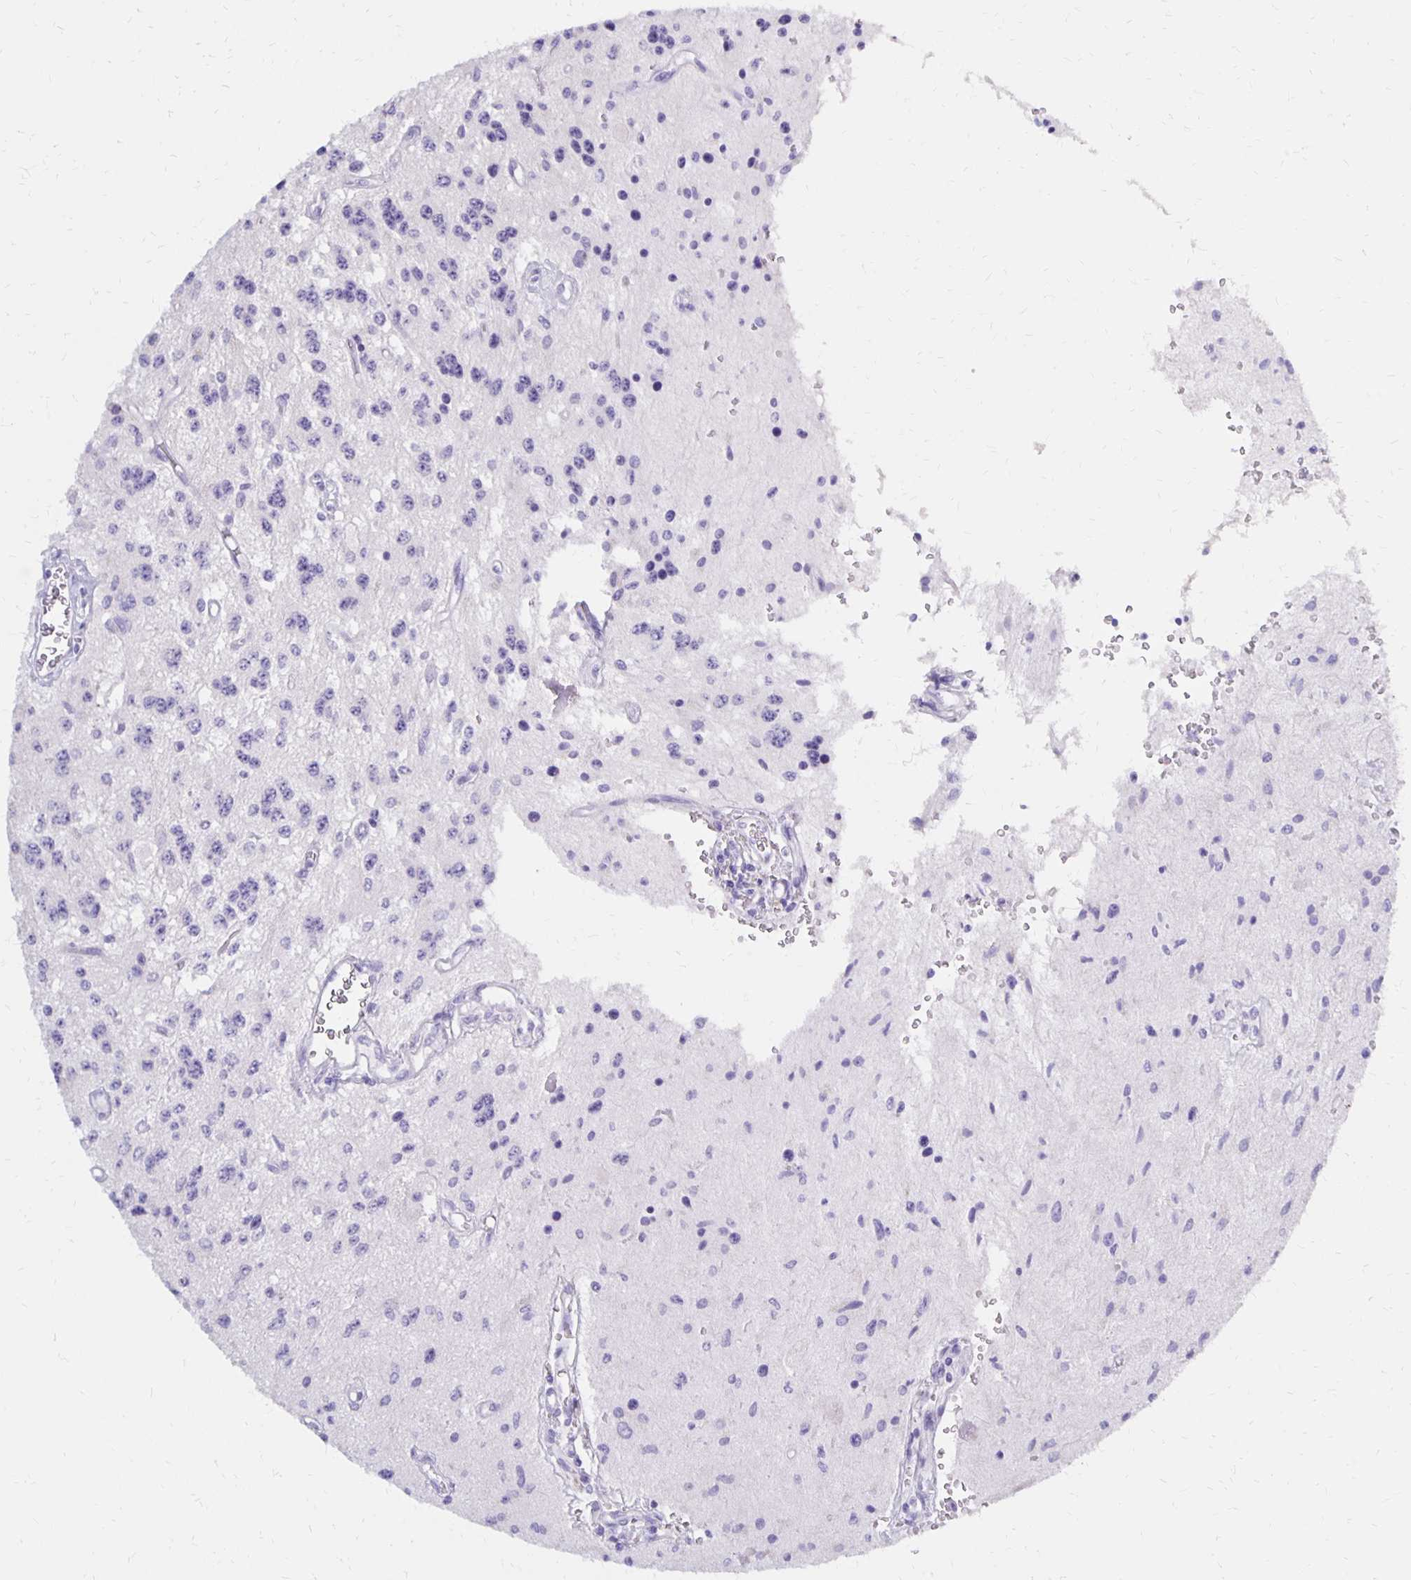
{"staining": {"intensity": "negative", "quantity": "none", "location": "none"}, "tissue": "glioma", "cell_type": "Tumor cells", "image_type": "cancer", "snomed": [{"axis": "morphology", "description": "Glioma, malignant, Low grade"}, {"axis": "topography", "description": "Cerebellum"}], "caption": "Glioma was stained to show a protein in brown. There is no significant positivity in tumor cells.", "gene": "FNTB", "patient": {"sex": "female", "age": 14}}